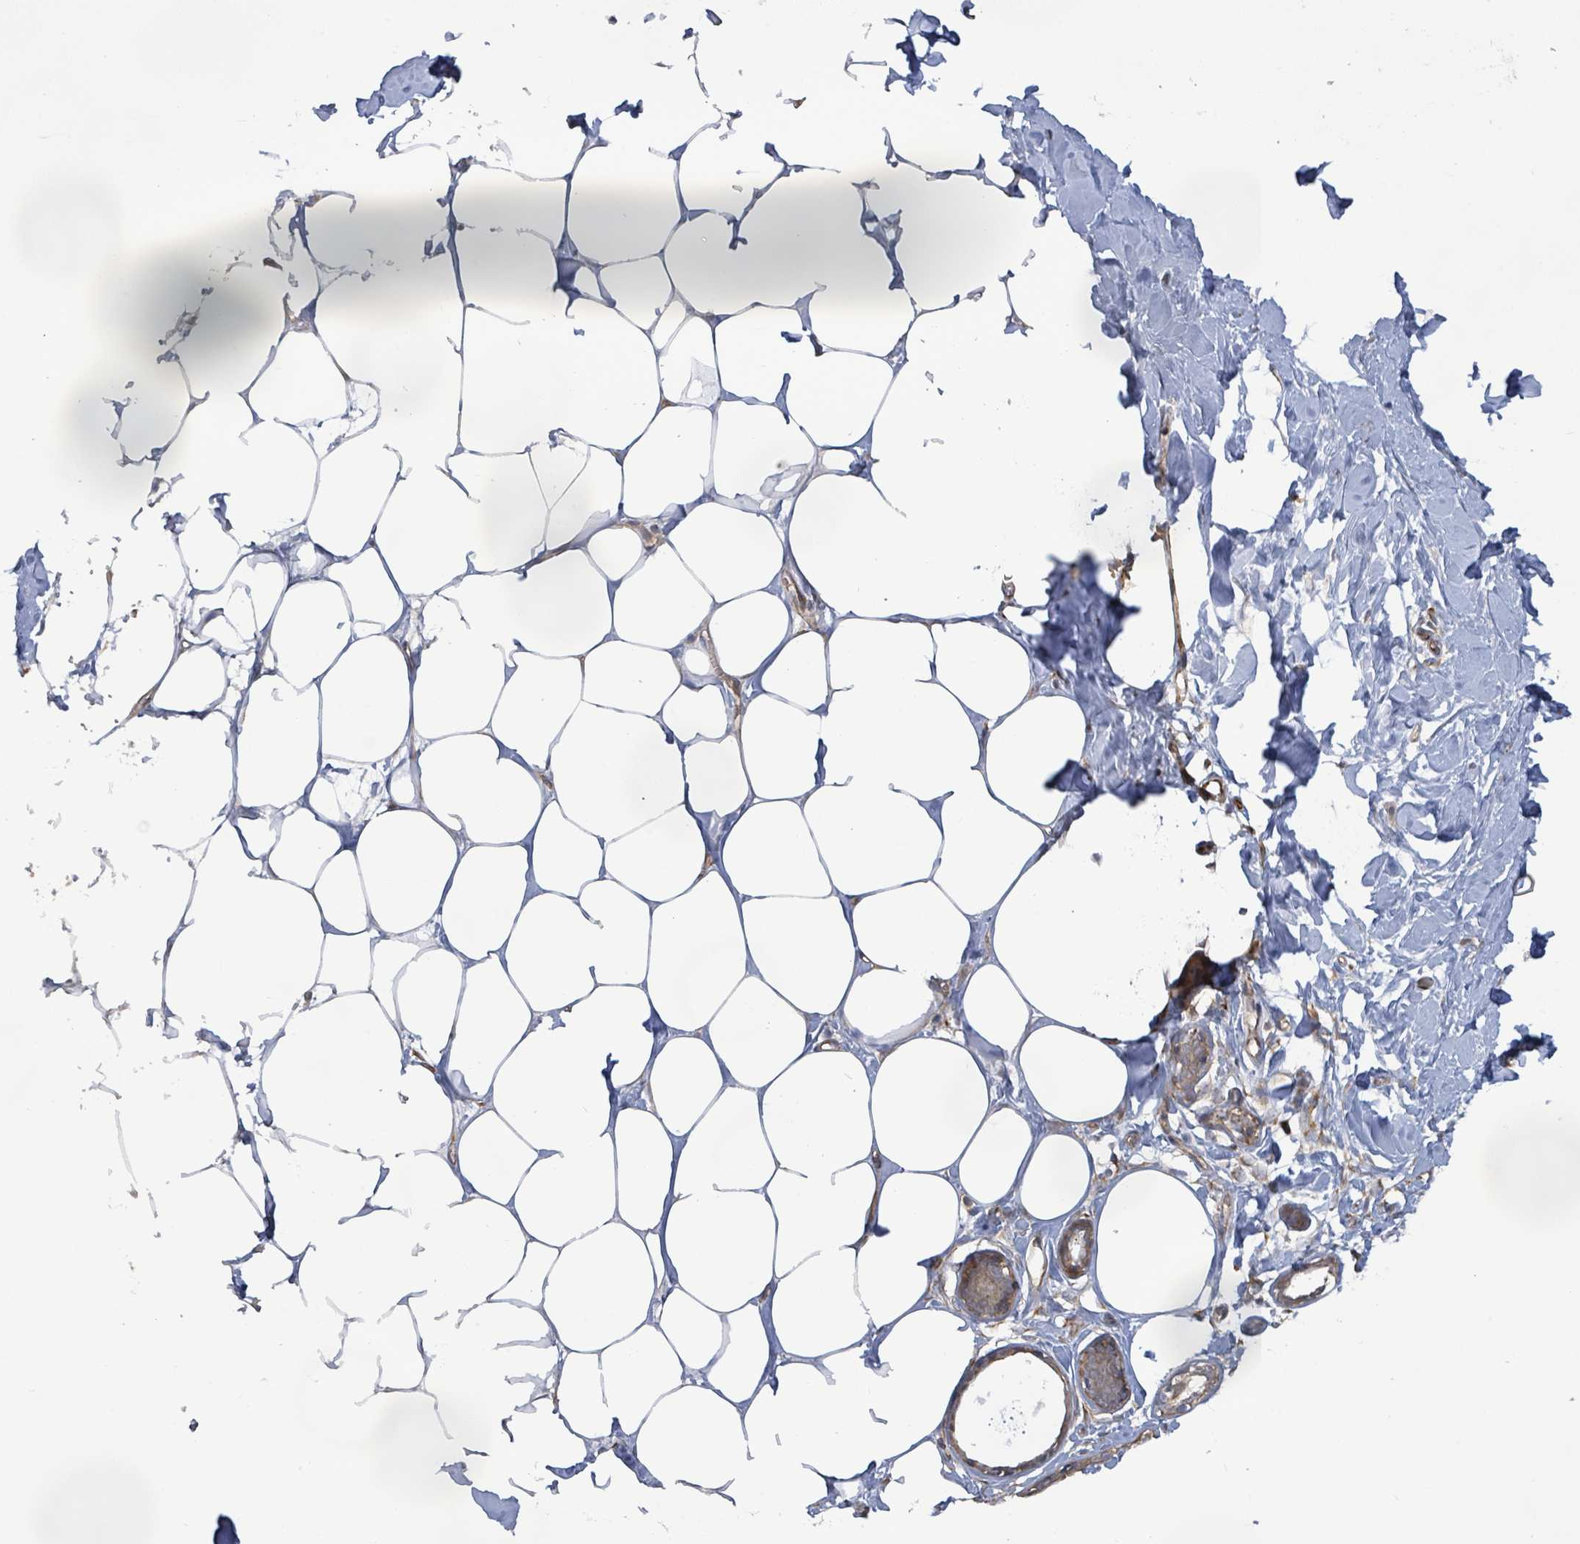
{"staining": {"intensity": "negative", "quantity": "none", "location": "none"}, "tissue": "breast", "cell_type": "Adipocytes", "image_type": "normal", "snomed": [{"axis": "morphology", "description": "Normal tissue, NOS"}, {"axis": "topography", "description": "Breast"}], "caption": "A photomicrograph of human breast is negative for staining in adipocytes. Nuclei are stained in blue.", "gene": "KBTBD11", "patient": {"sex": "female", "age": 27}}